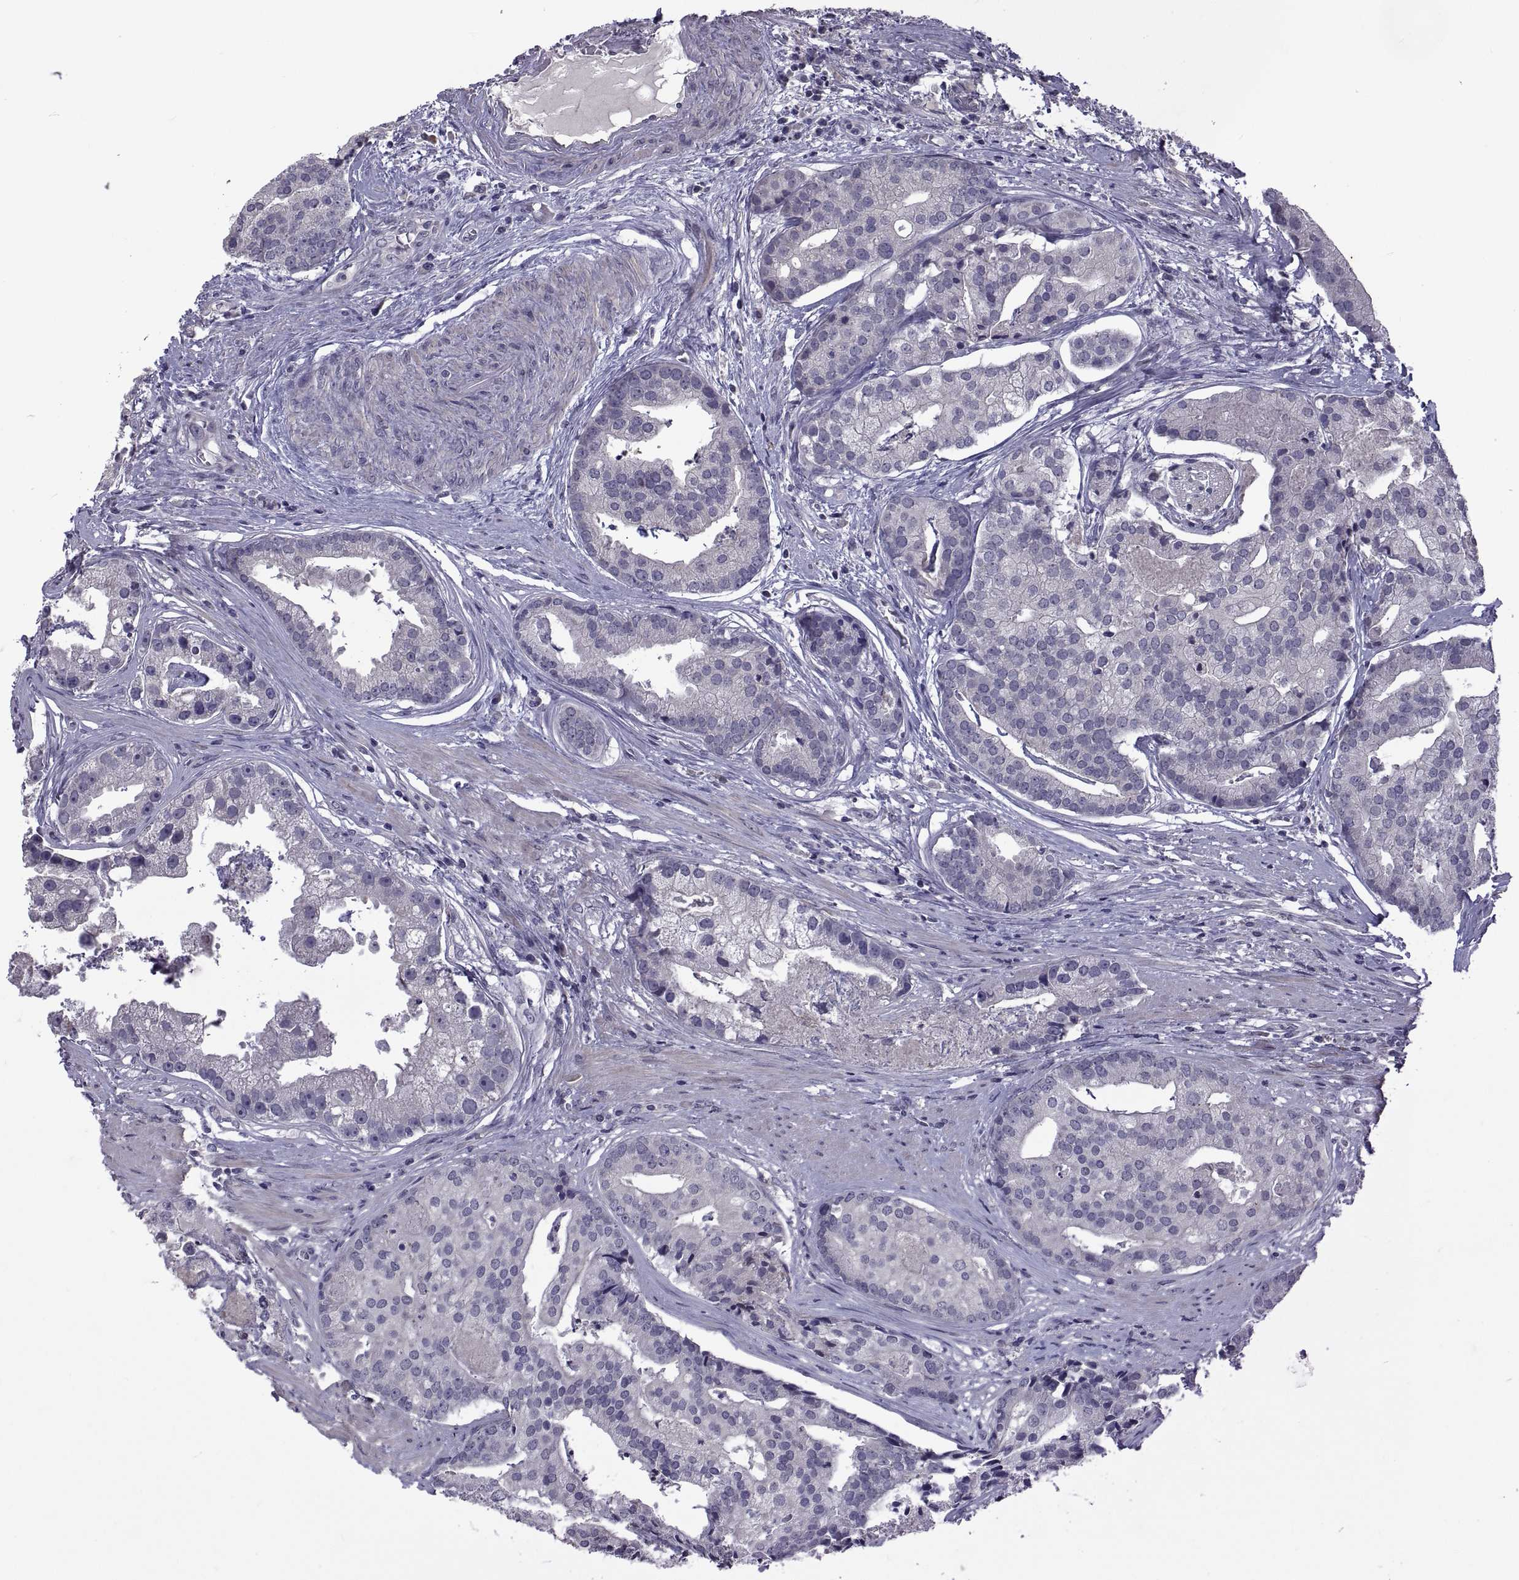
{"staining": {"intensity": "negative", "quantity": "none", "location": "none"}, "tissue": "prostate cancer", "cell_type": "Tumor cells", "image_type": "cancer", "snomed": [{"axis": "morphology", "description": "Adenocarcinoma, NOS"}, {"axis": "topography", "description": "Prostate and seminal vesicle, NOS"}, {"axis": "topography", "description": "Prostate"}], "caption": "A high-resolution photomicrograph shows IHC staining of prostate adenocarcinoma, which demonstrates no significant staining in tumor cells.", "gene": "NPTX2", "patient": {"sex": "male", "age": 44}}